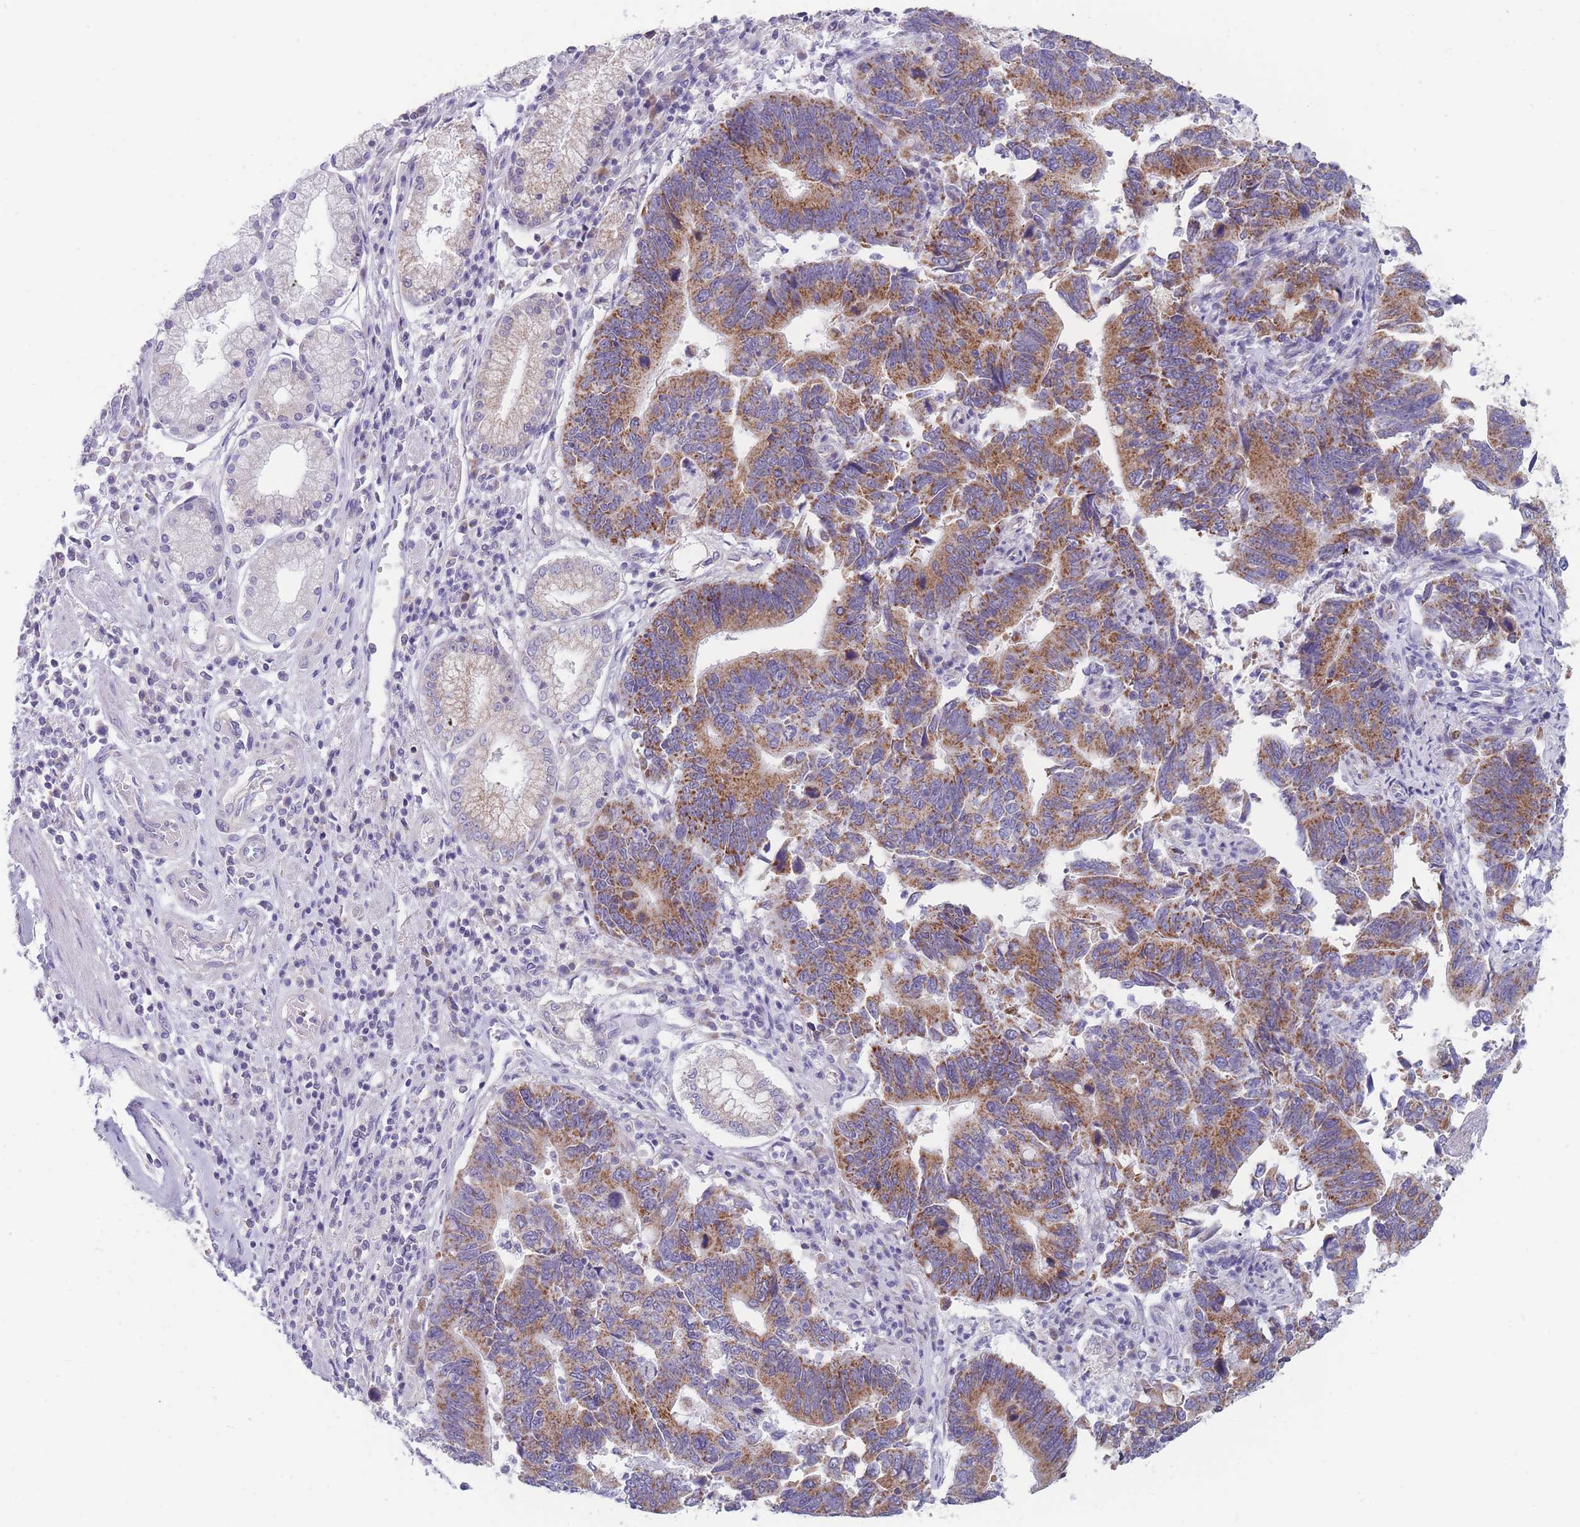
{"staining": {"intensity": "moderate", "quantity": ">75%", "location": "cytoplasmic/membranous"}, "tissue": "stomach cancer", "cell_type": "Tumor cells", "image_type": "cancer", "snomed": [{"axis": "morphology", "description": "Adenocarcinoma, NOS"}, {"axis": "topography", "description": "Stomach"}], "caption": "Immunohistochemical staining of stomach adenocarcinoma demonstrates moderate cytoplasmic/membranous protein positivity in about >75% of tumor cells.", "gene": "MRPS14", "patient": {"sex": "male", "age": 59}}